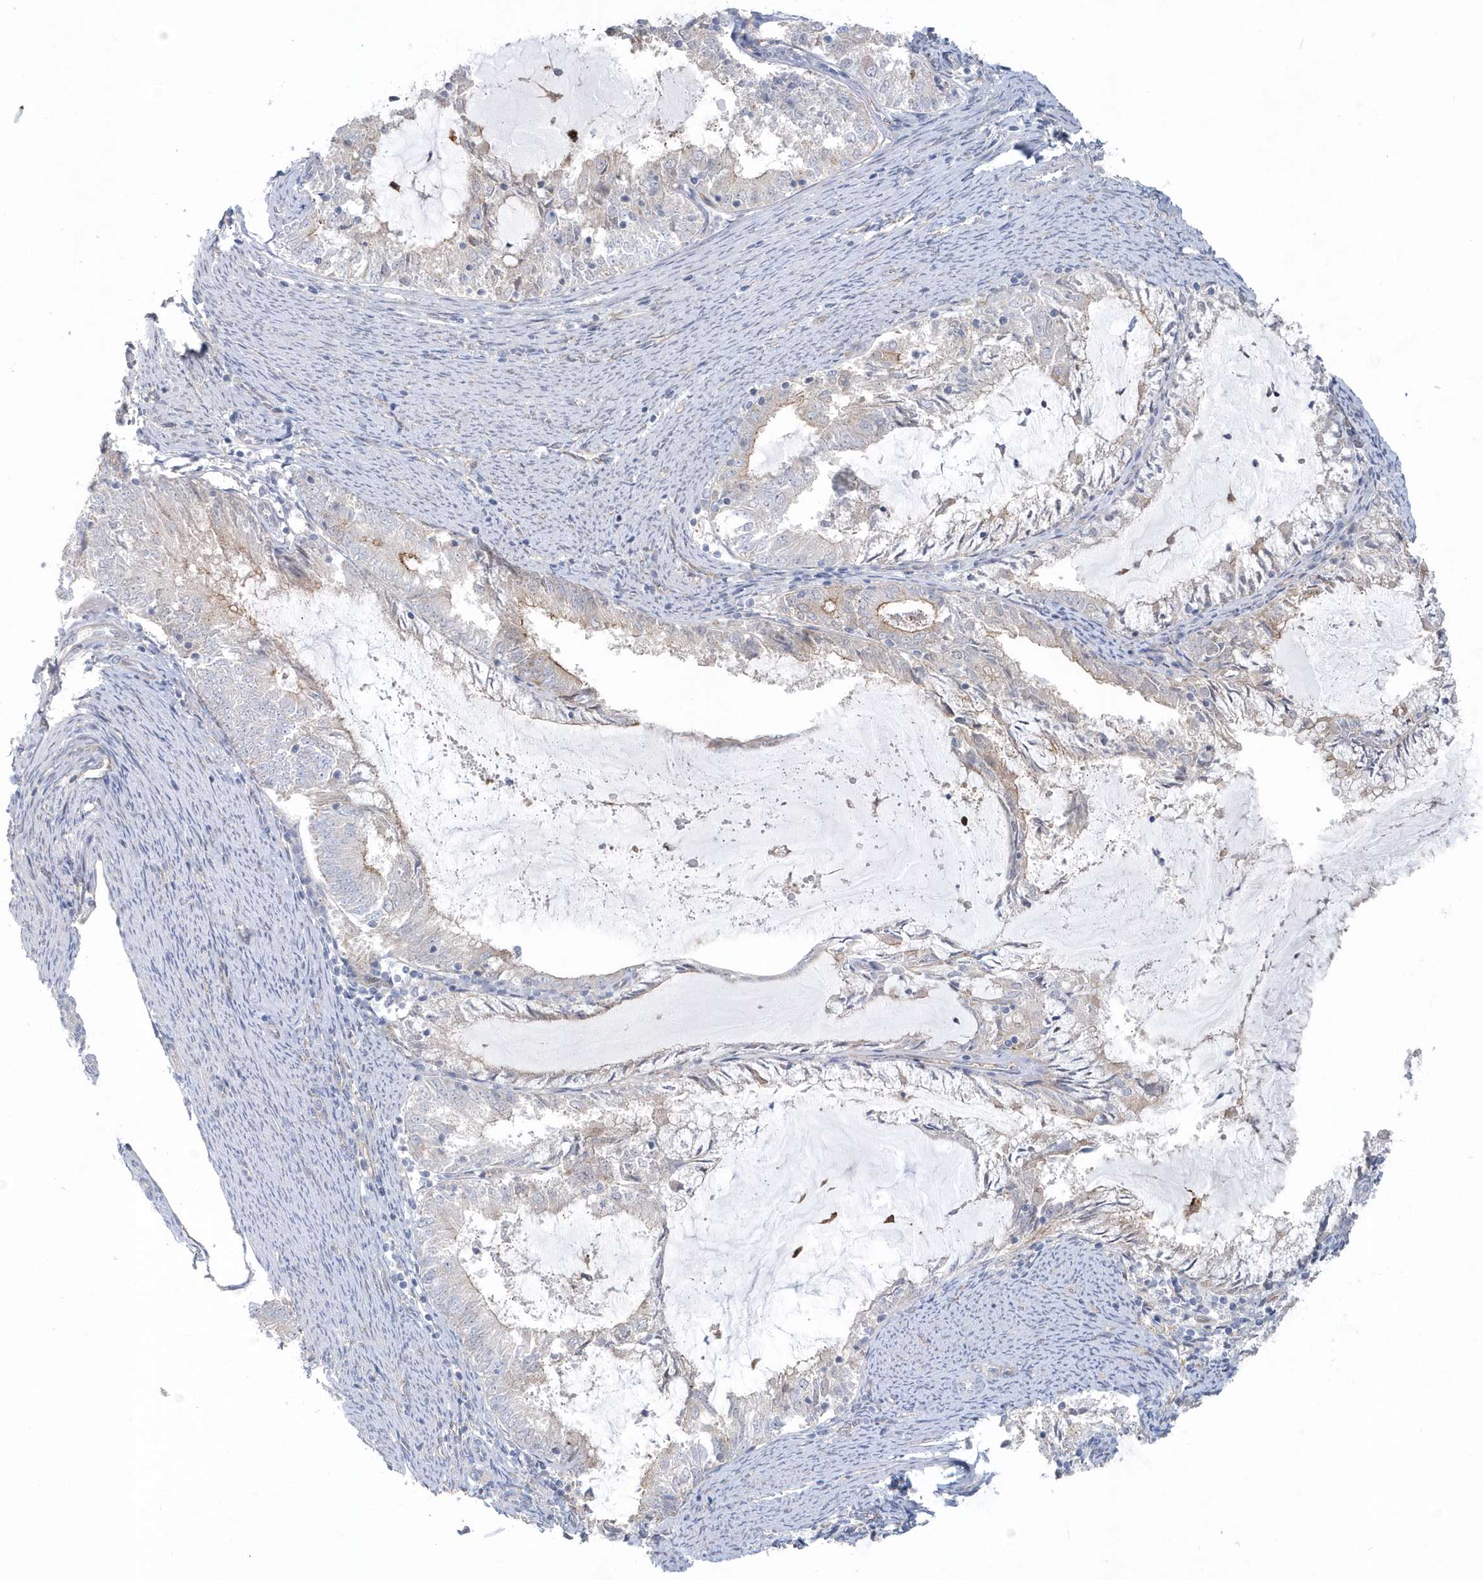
{"staining": {"intensity": "negative", "quantity": "none", "location": "none"}, "tissue": "endometrial cancer", "cell_type": "Tumor cells", "image_type": "cancer", "snomed": [{"axis": "morphology", "description": "Adenocarcinoma, NOS"}, {"axis": "topography", "description": "Endometrium"}], "caption": "Histopathology image shows no significant protein positivity in tumor cells of endometrial cancer.", "gene": "RAI14", "patient": {"sex": "female", "age": 57}}